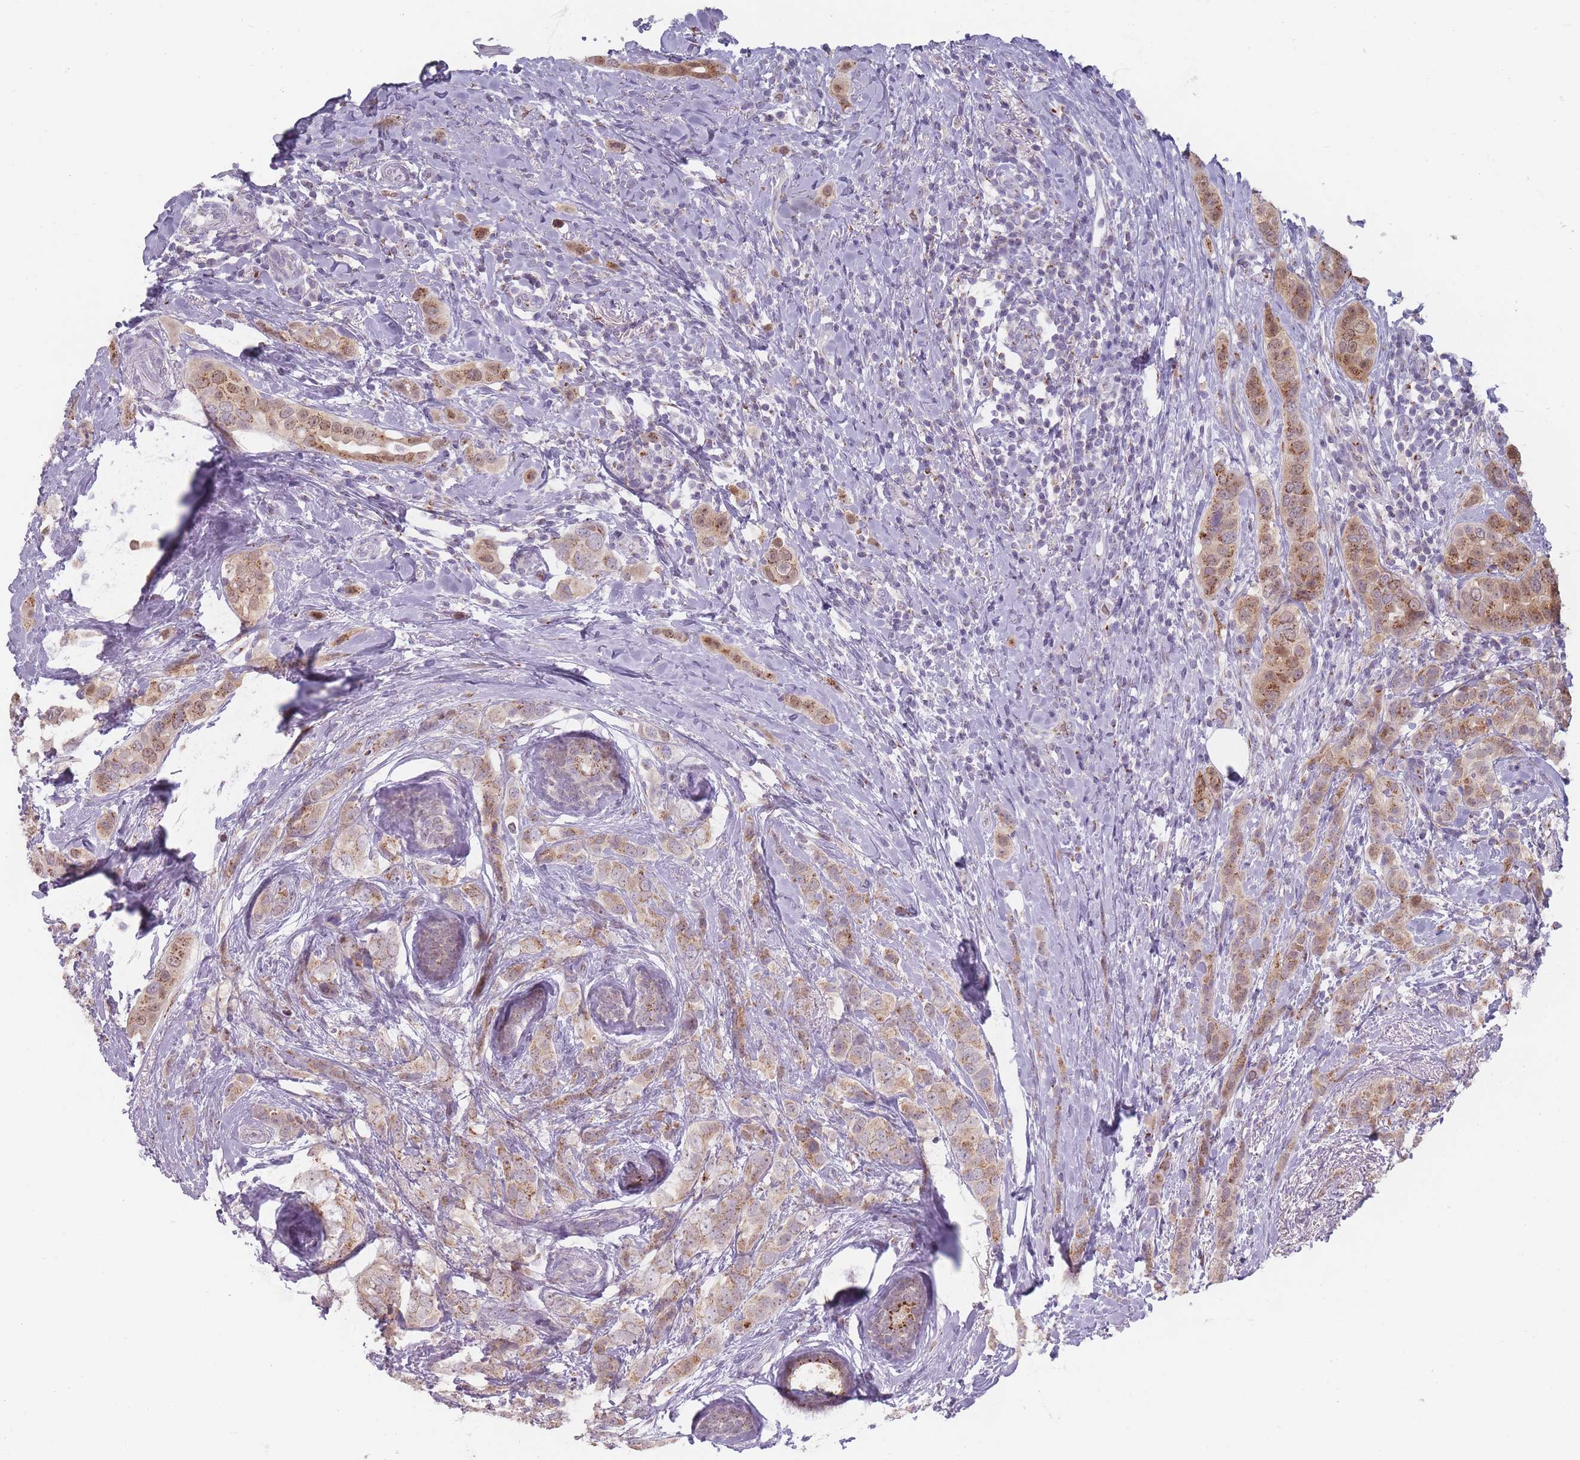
{"staining": {"intensity": "moderate", "quantity": ">75%", "location": "cytoplasmic/membranous"}, "tissue": "breast cancer", "cell_type": "Tumor cells", "image_type": "cancer", "snomed": [{"axis": "morphology", "description": "Lobular carcinoma"}, {"axis": "topography", "description": "Breast"}], "caption": "Immunohistochemistry (IHC) histopathology image of neoplastic tissue: human lobular carcinoma (breast) stained using IHC shows medium levels of moderate protein expression localized specifically in the cytoplasmic/membranous of tumor cells, appearing as a cytoplasmic/membranous brown color.", "gene": "MAN1B1", "patient": {"sex": "female", "age": 51}}